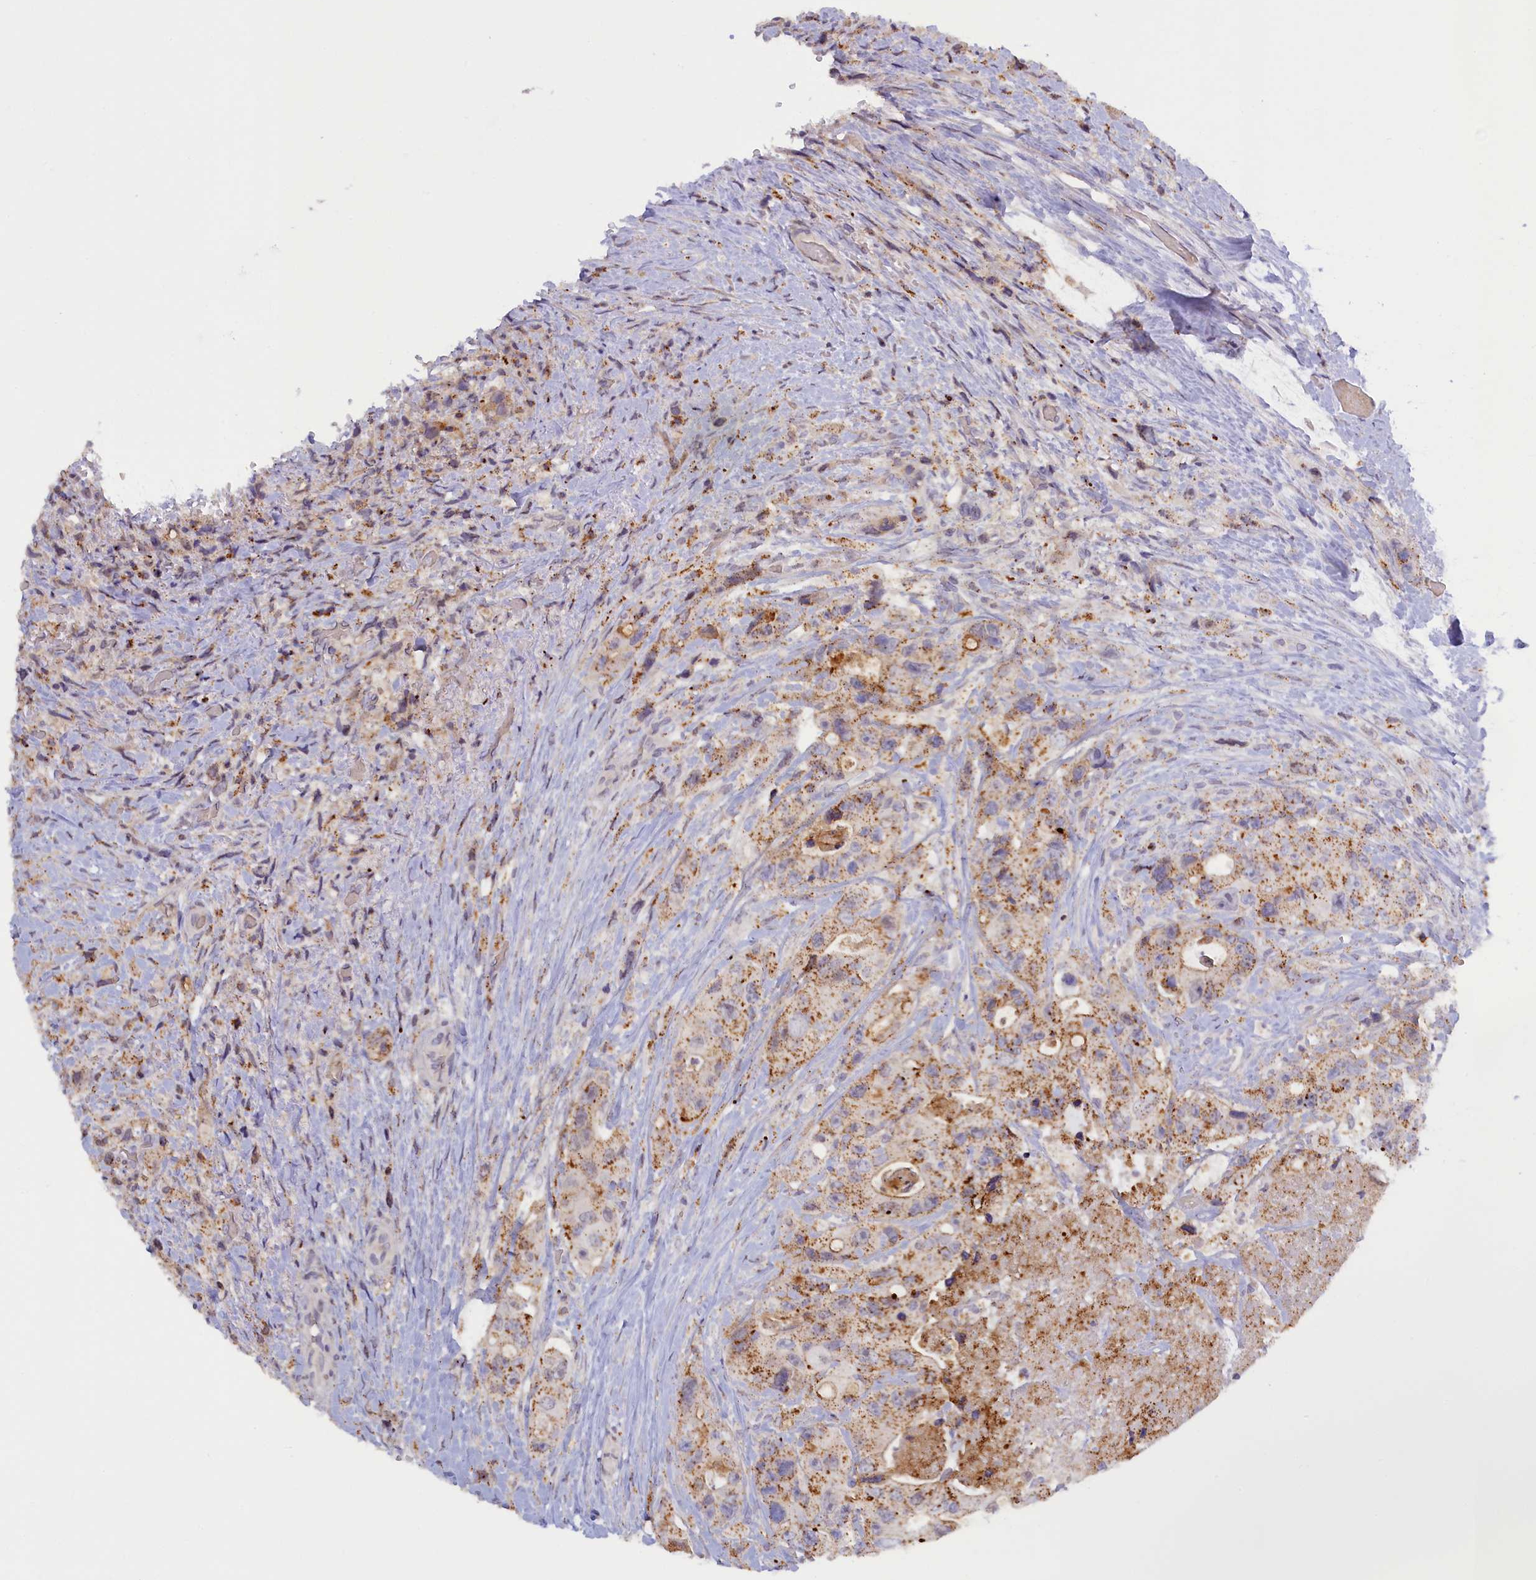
{"staining": {"intensity": "moderate", "quantity": ">75%", "location": "cytoplasmic/membranous"}, "tissue": "colorectal cancer", "cell_type": "Tumor cells", "image_type": "cancer", "snomed": [{"axis": "morphology", "description": "Adenocarcinoma, NOS"}, {"axis": "topography", "description": "Colon"}], "caption": "Tumor cells demonstrate moderate cytoplasmic/membranous staining in approximately >75% of cells in adenocarcinoma (colorectal).", "gene": "HYKK", "patient": {"sex": "female", "age": 46}}